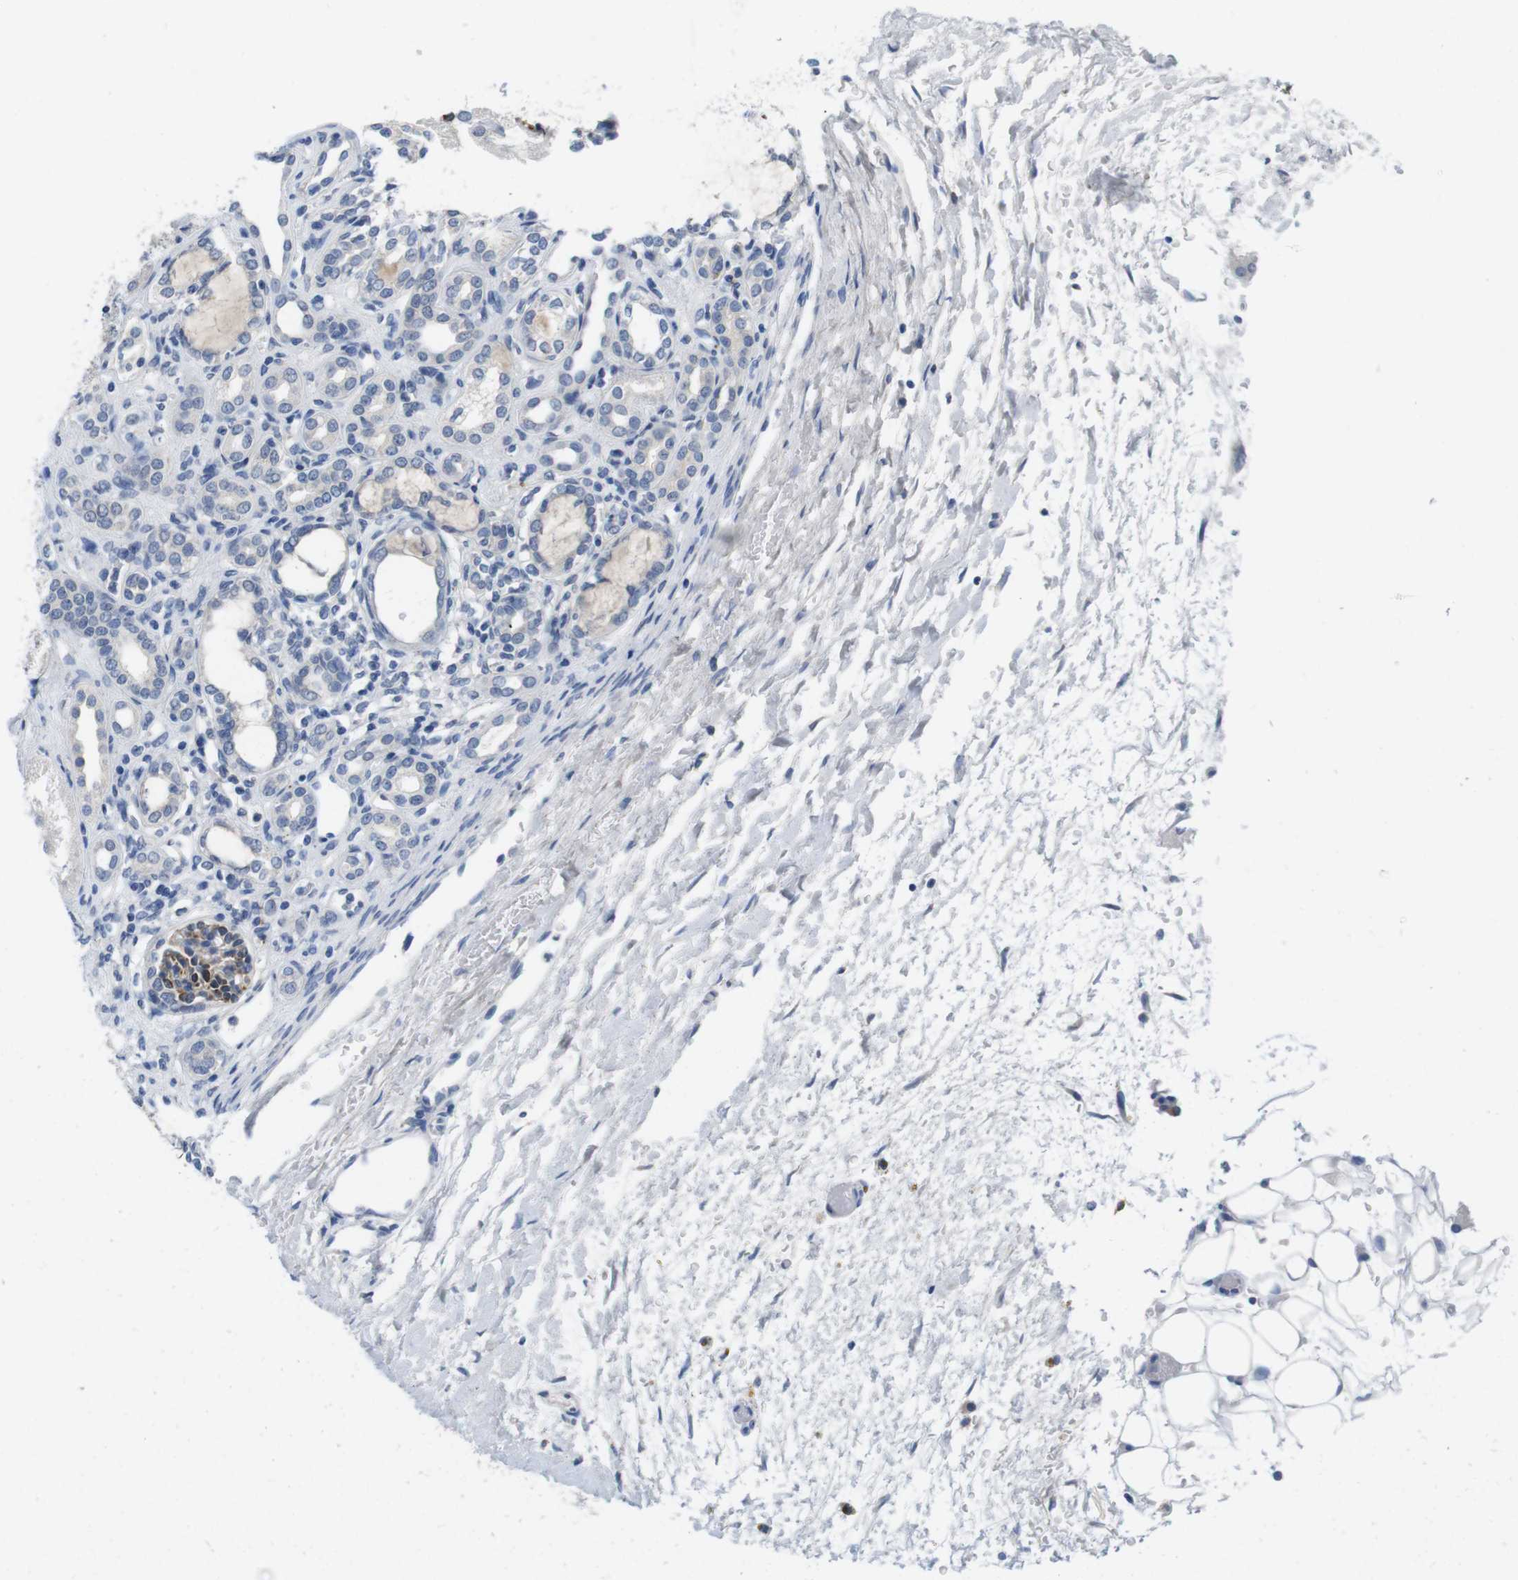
{"staining": {"intensity": "moderate", "quantity": "25%-75%", "location": "cytoplasmic/membranous"}, "tissue": "kidney", "cell_type": "Cells in glomeruli", "image_type": "normal", "snomed": [{"axis": "morphology", "description": "Normal tissue, NOS"}, {"axis": "topography", "description": "Kidney"}], "caption": "Immunohistochemistry (IHC) staining of normal kidney, which exhibits medium levels of moderate cytoplasmic/membranous staining in approximately 25%-75% of cells in glomeruli indicating moderate cytoplasmic/membranous protein staining. The staining was performed using DAB (brown) for protein detection and nuclei were counterstained in hematoxylin (blue).", "gene": "MAP6", "patient": {"sex": "male", "age": 7}}